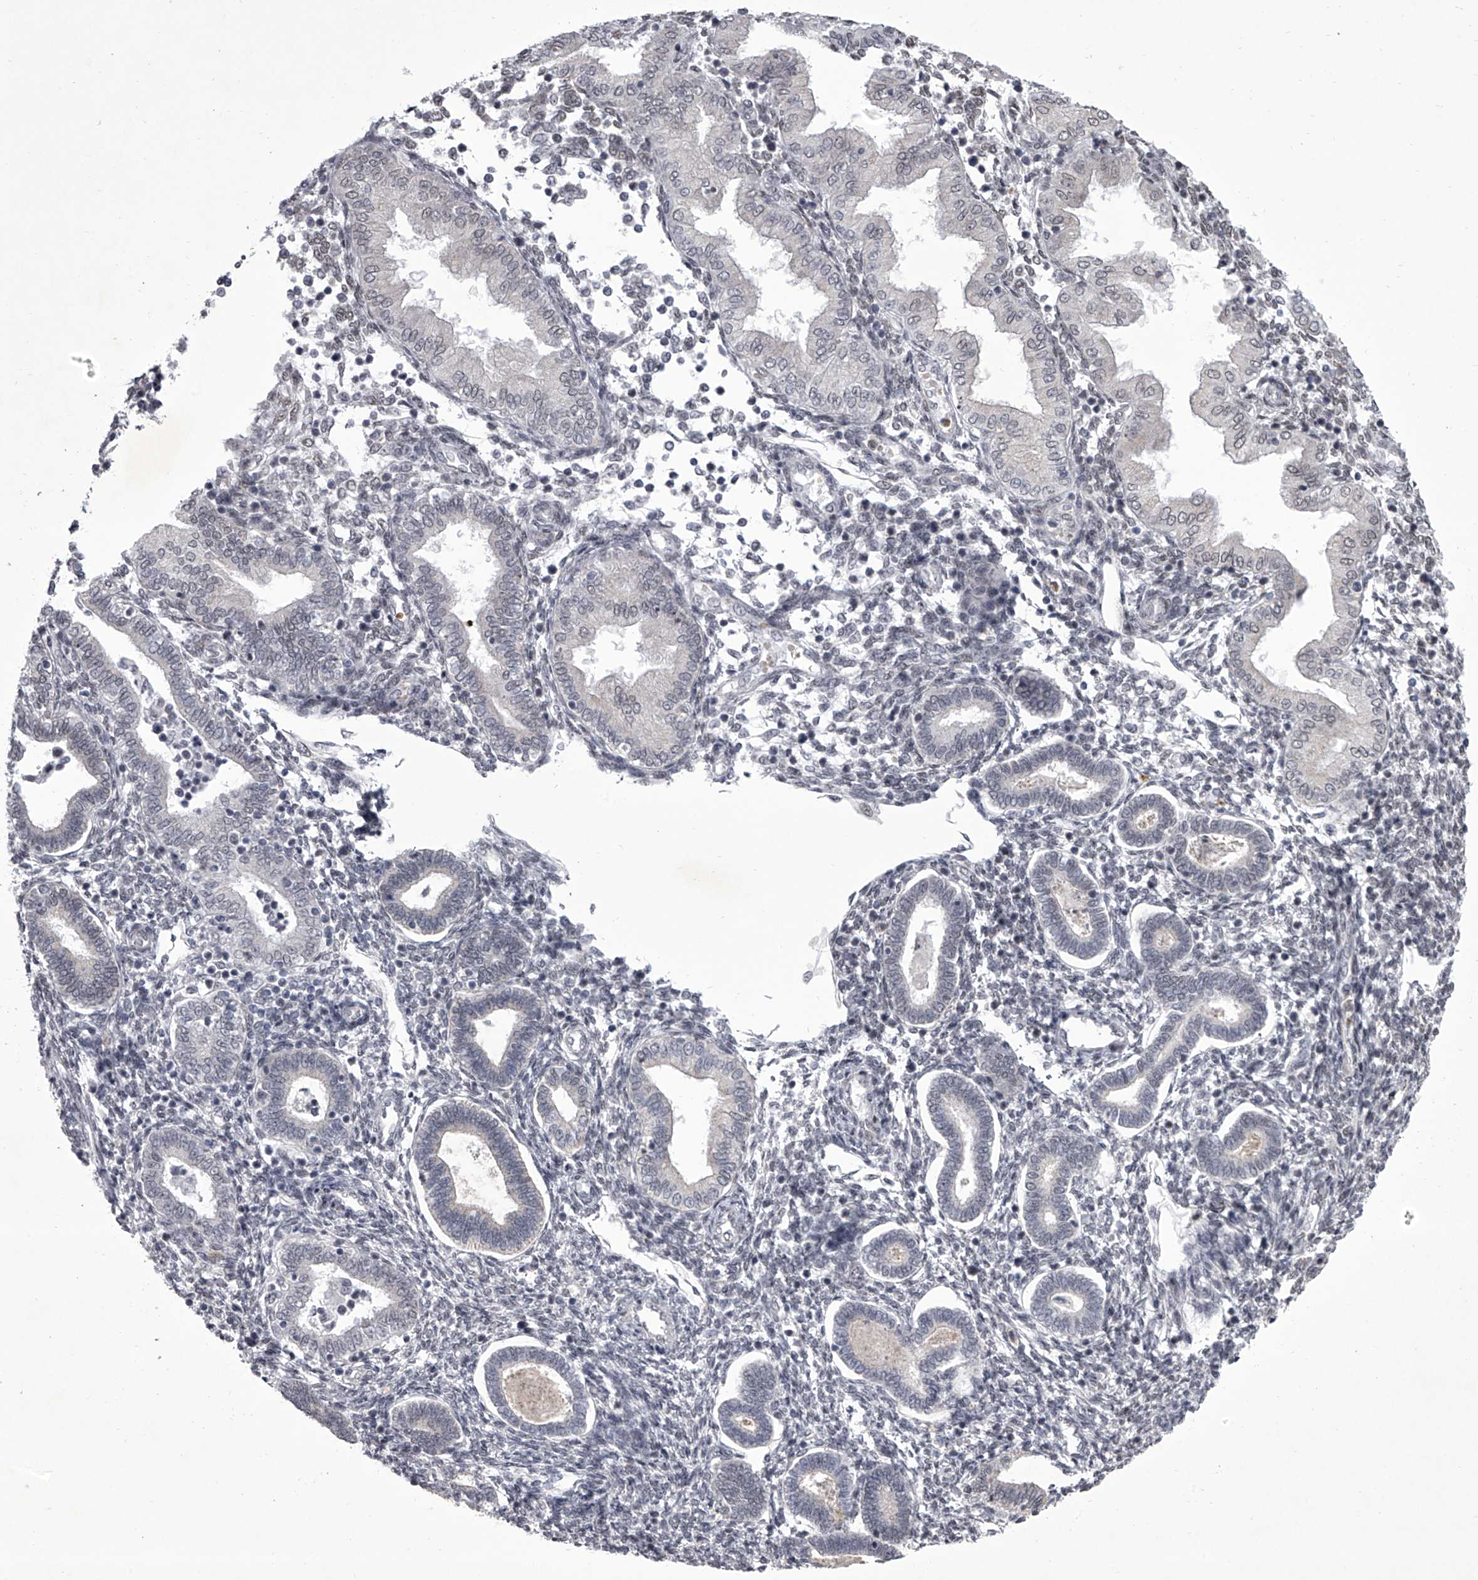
{"staining": {"intensity": "negative", "quantity": "none", "location": "none"}, "tissue": "endometrium", "cell_type": "Cells in endometrial stroma", "image_type": "normal", "snomed": [{"axis": "morphology", "description": "Normal tissue, NOS"}, {"axis": "topography", "description": "Endometrium"}], "caption": "IHC of benign human endometrium reveals no positivity in cells in endometrial stroma. Brightfield microscopy of immunohistochemistry (IHC) stained with DAB (brown) and hematoxylin (blue), captured at high magnification.", "gene": "MLLT1", "patient": {"sex": "female", "age": 53}}